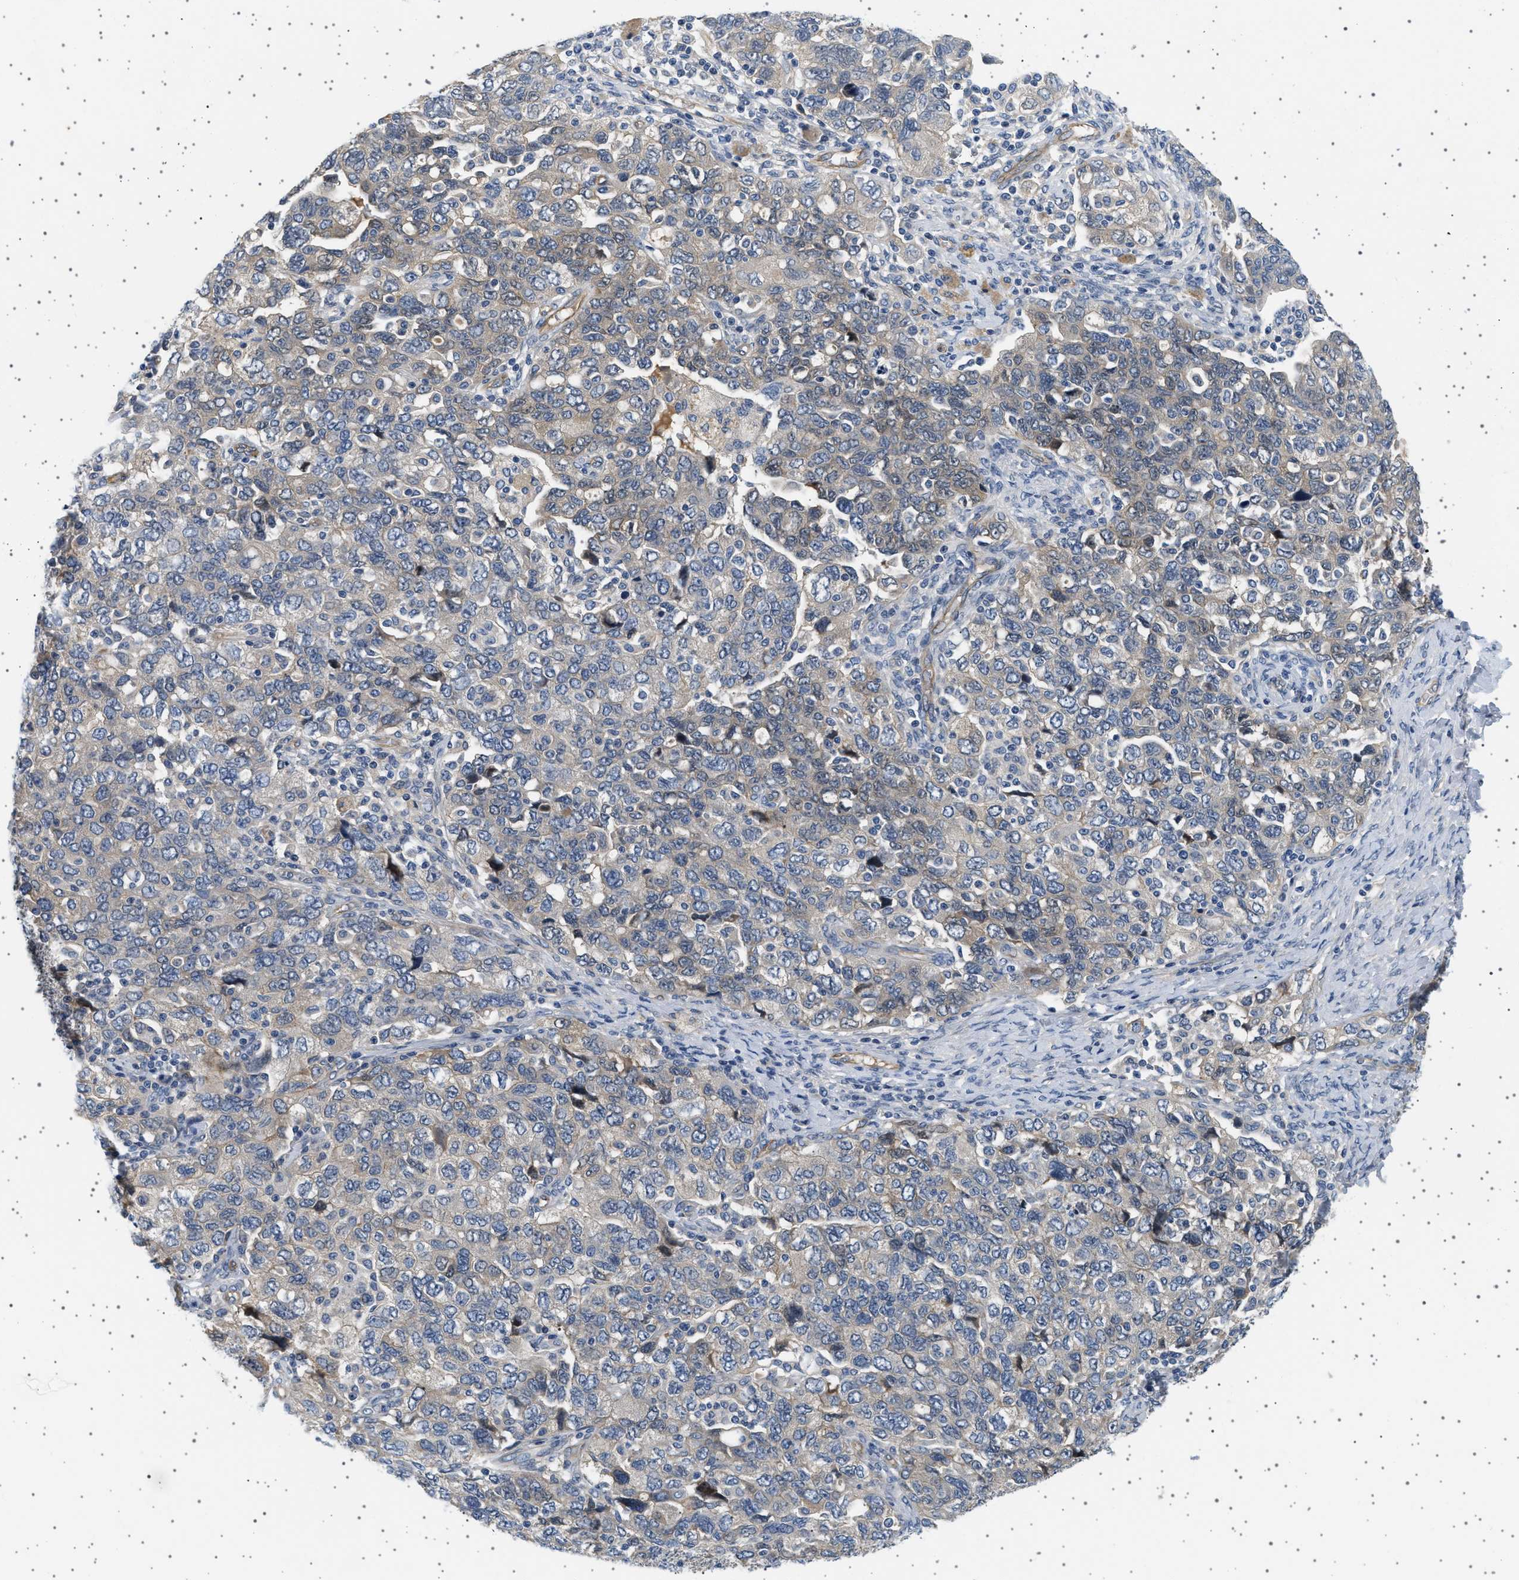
{"staining": {"intensity": "weak", "quantity": ">75%", "location": "cytoplasmic/membranous"}, "tissue": "ovarian cancer", "cell_type": "Tumor cells", "image_type": "cancer", "snomed": [{"axis": "morphology", "description": "Carcinoma, NOS"}, {"axis": "morphology", "description": "Cystadenocarcinoma, serous, NOS"}, {"axis": "topography", "description": "Ovary"}], "caption": "Protein staining shows weak cytoplasmic/membranous expression in about >75% of tumor cells in ovarian cancer.", "gene": "PLPP6", "patient": {"sex": "female", "age": 69}}